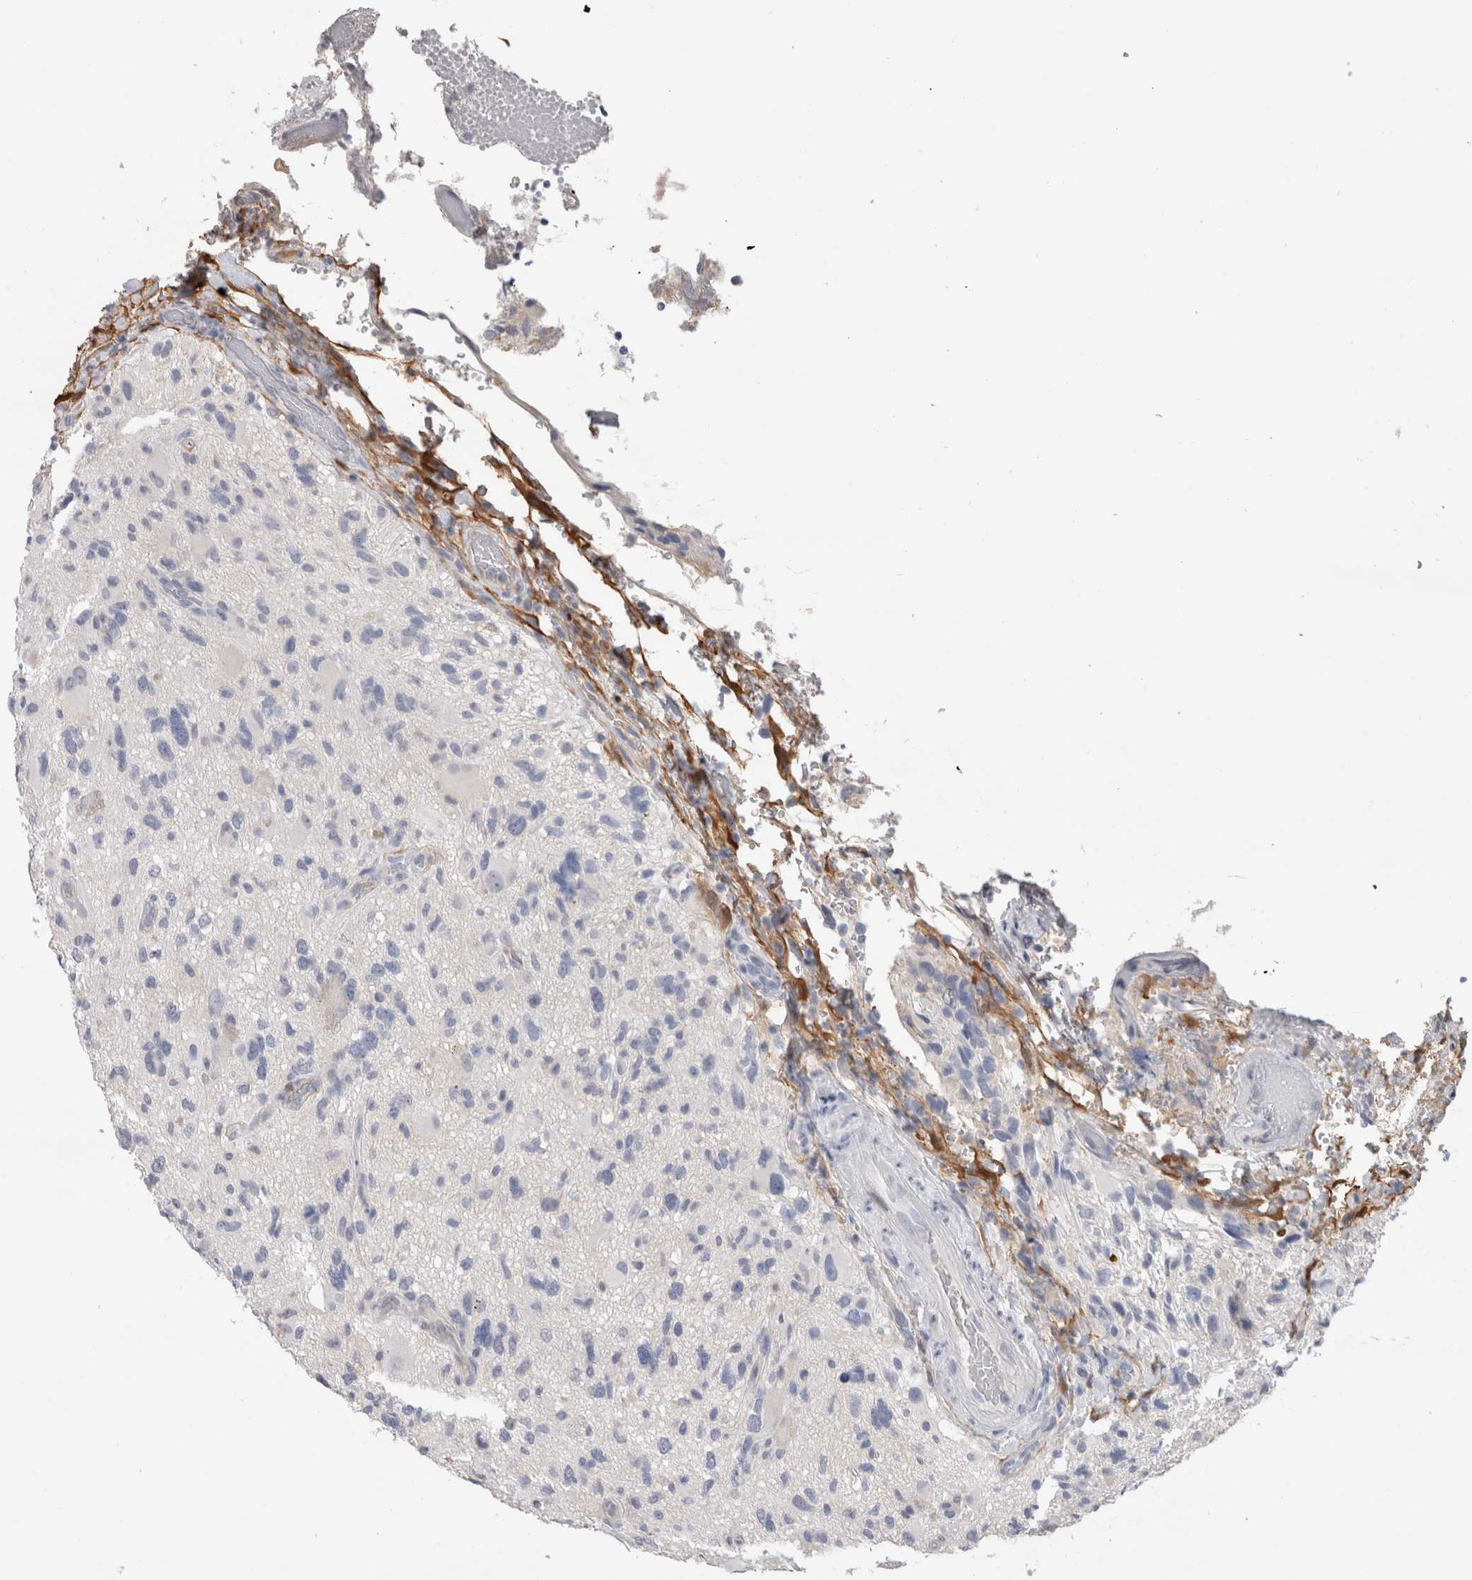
{"staining": {"intensity": "negative", "quantity": "none", "location": "none"}, "tissue": "glioma", "cell_type": "Tumor cells", "image_type": "cancer", "snomed": [{"axis": "morphology", "description": "Glioma, malignant, High grade"}, {"axis": "topography", "description": "Brain"}], "caption": "An immunohistochemistry histopathology image of glioma is shown. There is no staining in tumor cells of glioma. The staining is performed using DAB brown chromogen with nuclei counter-stained in using hematoxylin.", "gene": "FABP4", "patient": {"sex": "male", "age": 33}}